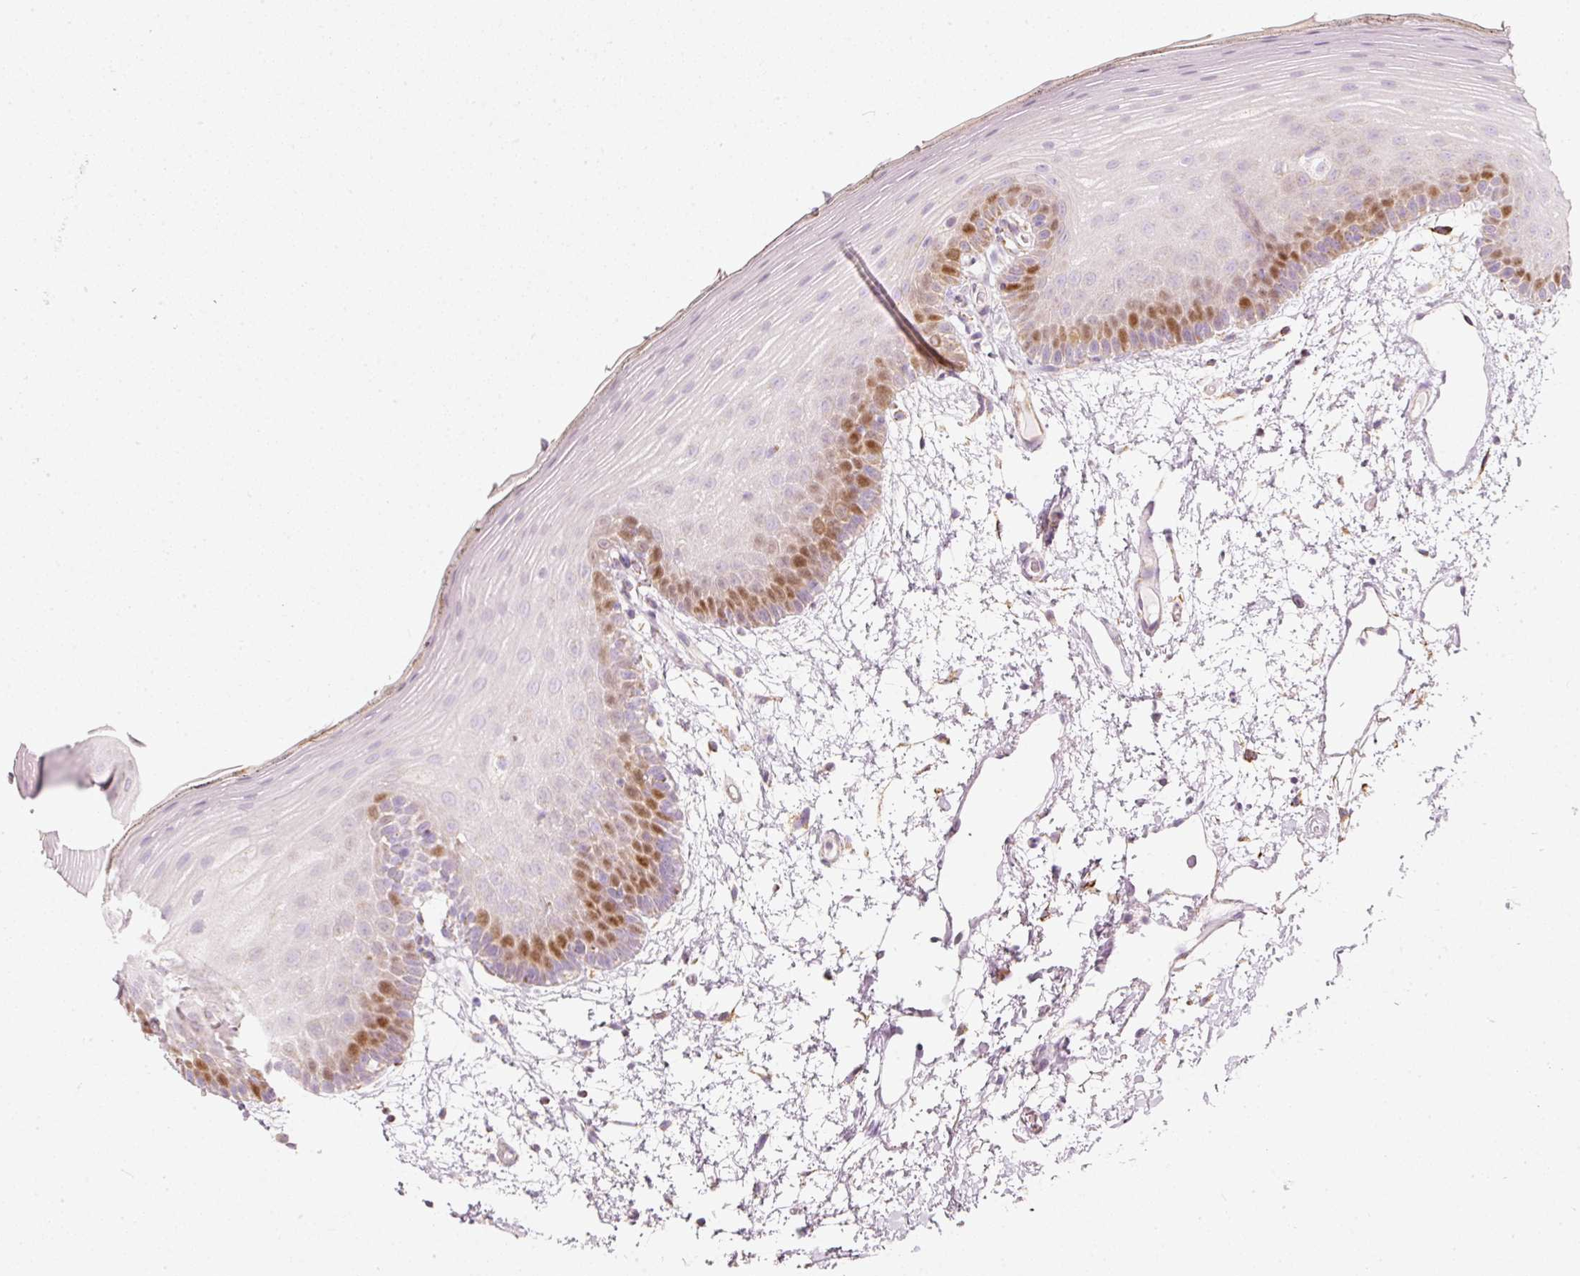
{"staining": {"intensity": "moderate", "quantity": "25%-75%", "location": "nuclear"}, "tissue": "oral mucosa", "cell_type": "Squamous epithelial cells", "image_type": "normal", "snomed": [{"axis": "morphology", "description": "Normal tissue, NOS"}, {"axis": "morphology", "description": "Squamous cell carcinoma, NOS"}, {"axis": "topography", "description": "Oral tissue"}, {"axis": "topography", "description": "Head-Neck"}], "caption": "Immunohistochemical staining of benign human oral mucosa exhibits 25%-75% levels of moderate nuclear protein expression in about 25%-75% of squamous epithelial cells. Using DAB (3,3'-diaminobenzidine) (brown) and hematoxylin (blue) stains, captured at high magnification using brightfield microscopy.", "gene": "DUT", "patient": {"sex": "female", "age": 81}}